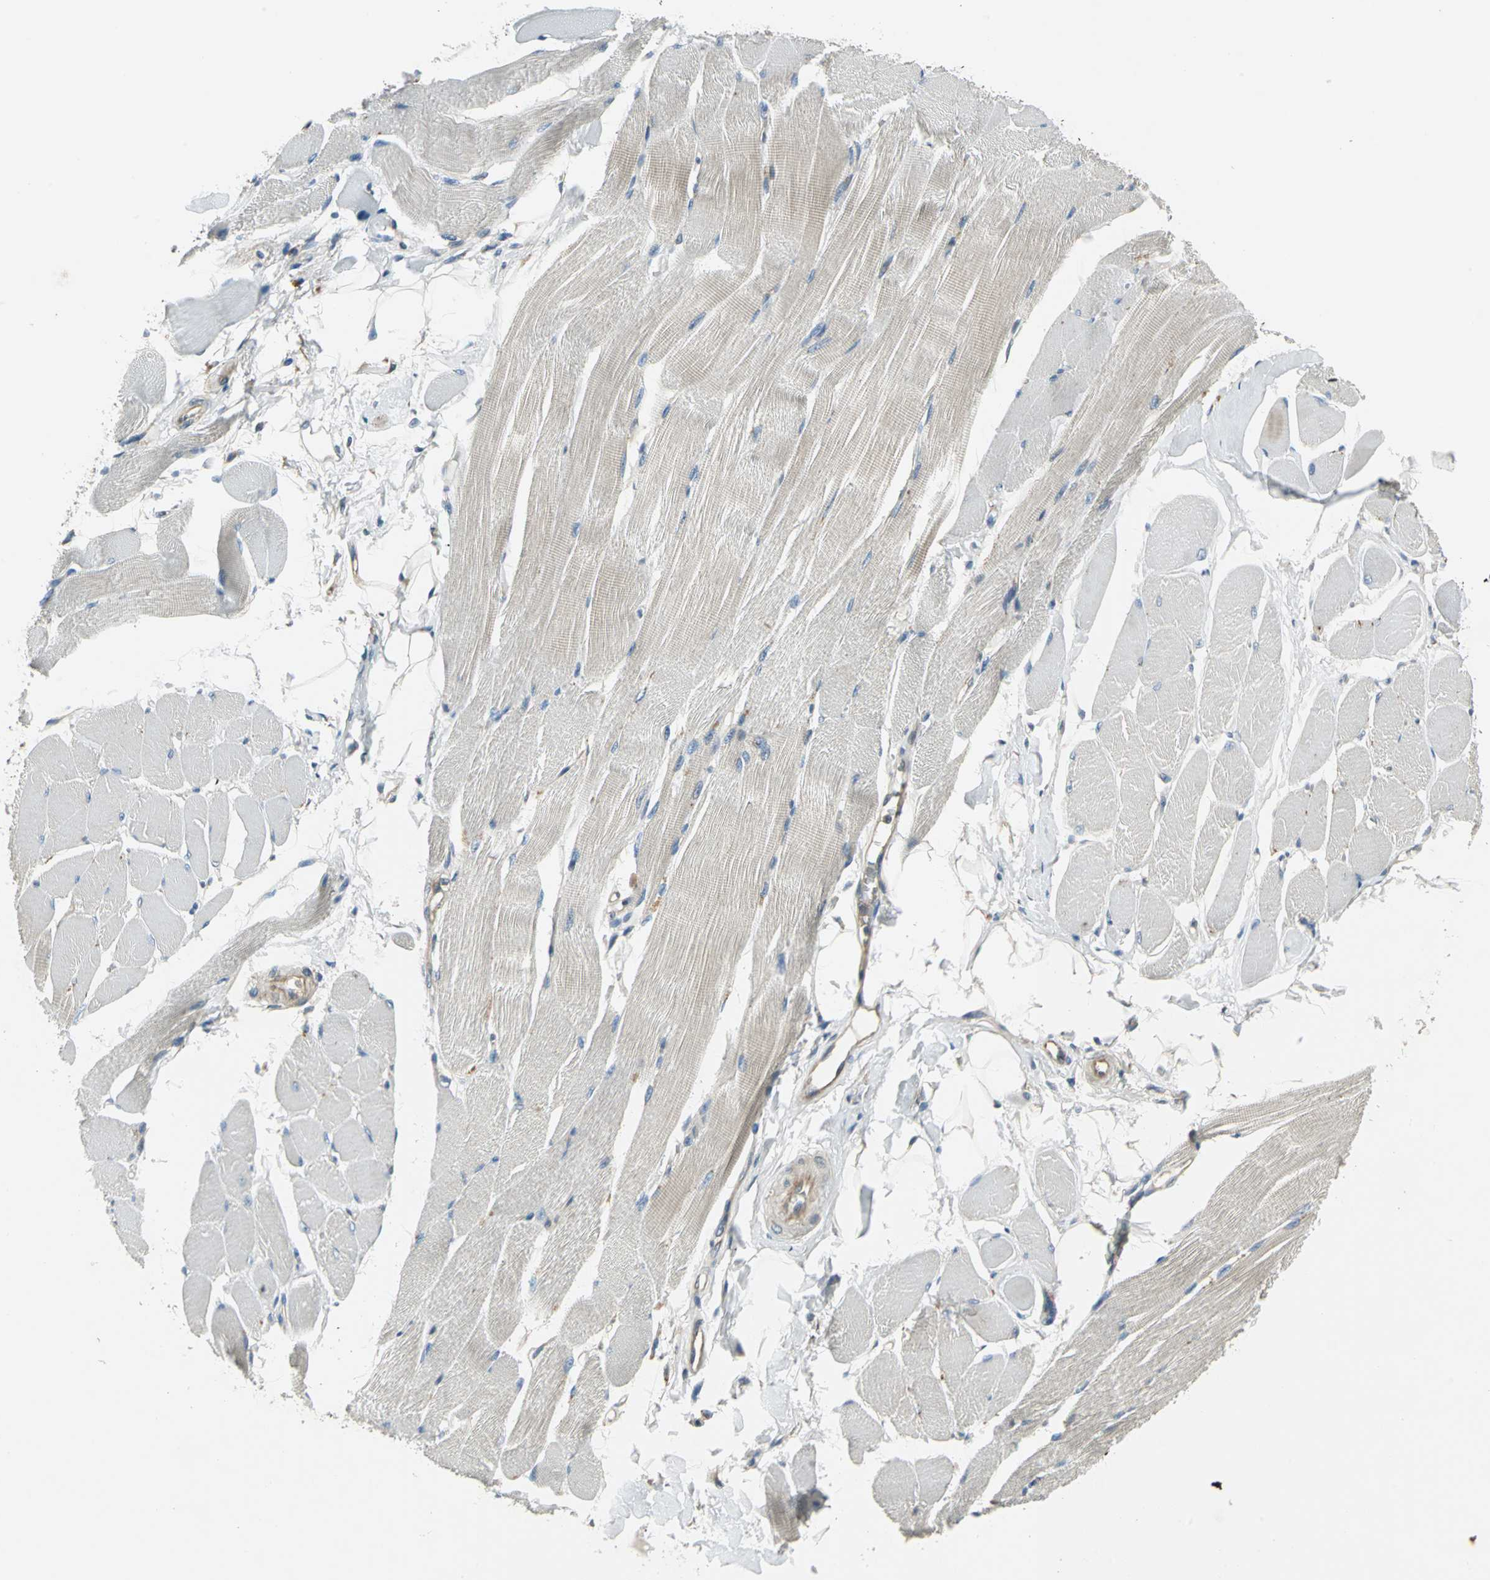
{"staining": {"intensity": "weak", "quantity": "25%-75%", "location": "cytoplasmic/membranous"}, "tissue": "skeletal muscle", "cell_type": "Myocytes", "image_type": "normal", "snomed": [{"axis": "morphology", "description": "Normal tissue, NOS"}, {"axis": "topography", "description": "Skeletal muscle"}, {"axis": "topography", "description": "Peripheral nerve tissue"}], "caption": "An image showing weak cytoplasmic/membranous expression in about 25%-75% of myocytes in normal skeletal muscle, as visualized by brown immunohistochemical staining.", "gene": "PRKAA1", "patient": {"sex": "female", "age": 84}}